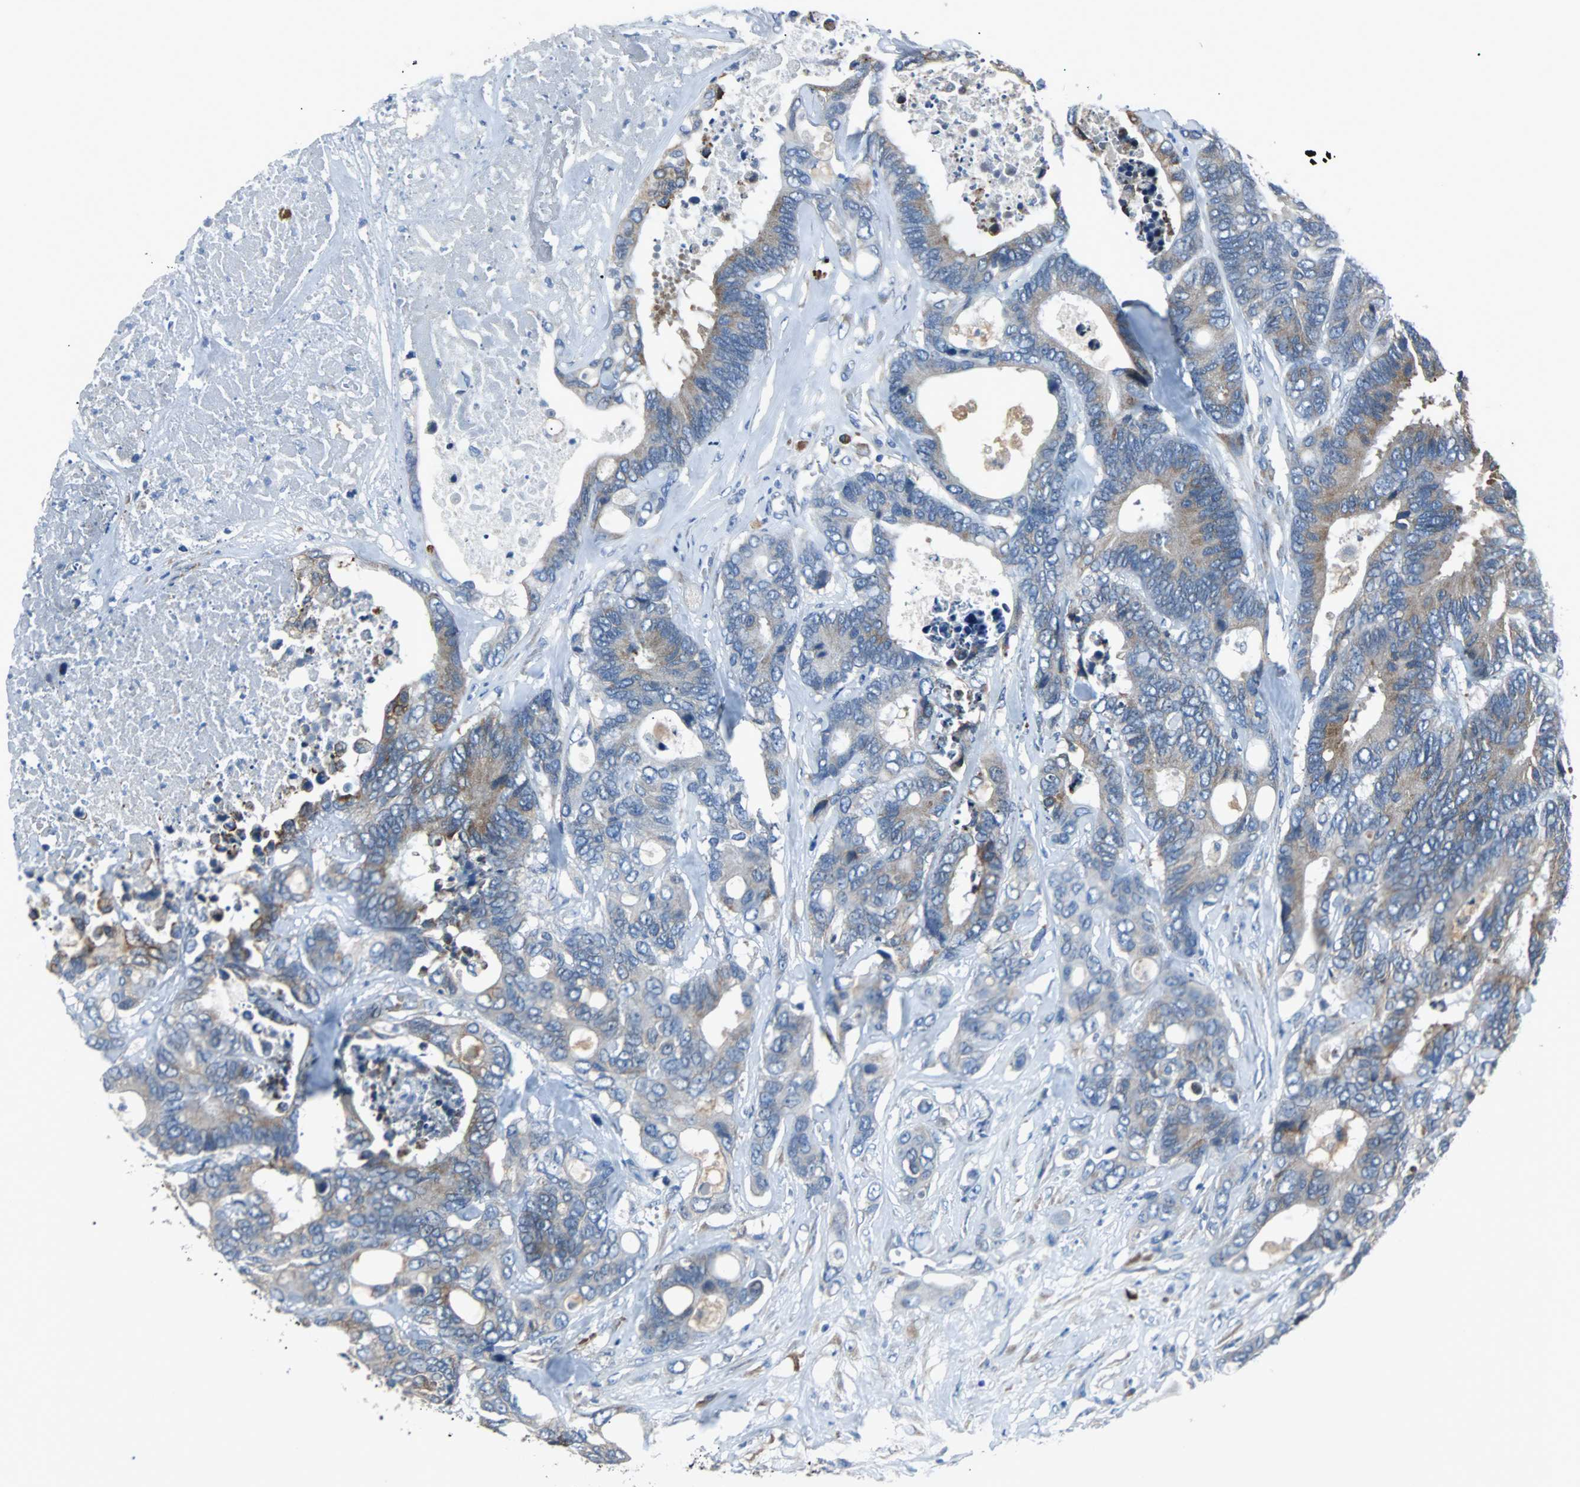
{"staining": {"intensity": "weak", "quantity": "25%-75%", "location": "cytoplasmic/membranous"}, "tissue": "colorectal cancer", "cell_type": "Tumor cells", "image_type": "cancer", "snomed": [{"axis": "morphology", "description": "Adenocarcinoma, NOS"}, {"axis": "topography", "description": "Rectum"}], "caption": "This is an image of immunohistochemistry (IHC) staining of colorectal cancer, which shows weak positivity in the cytoplasmic/membranous of tumor cells.", "gene": "PDIA4", "patient": {"sex": "male", "age": 55}}